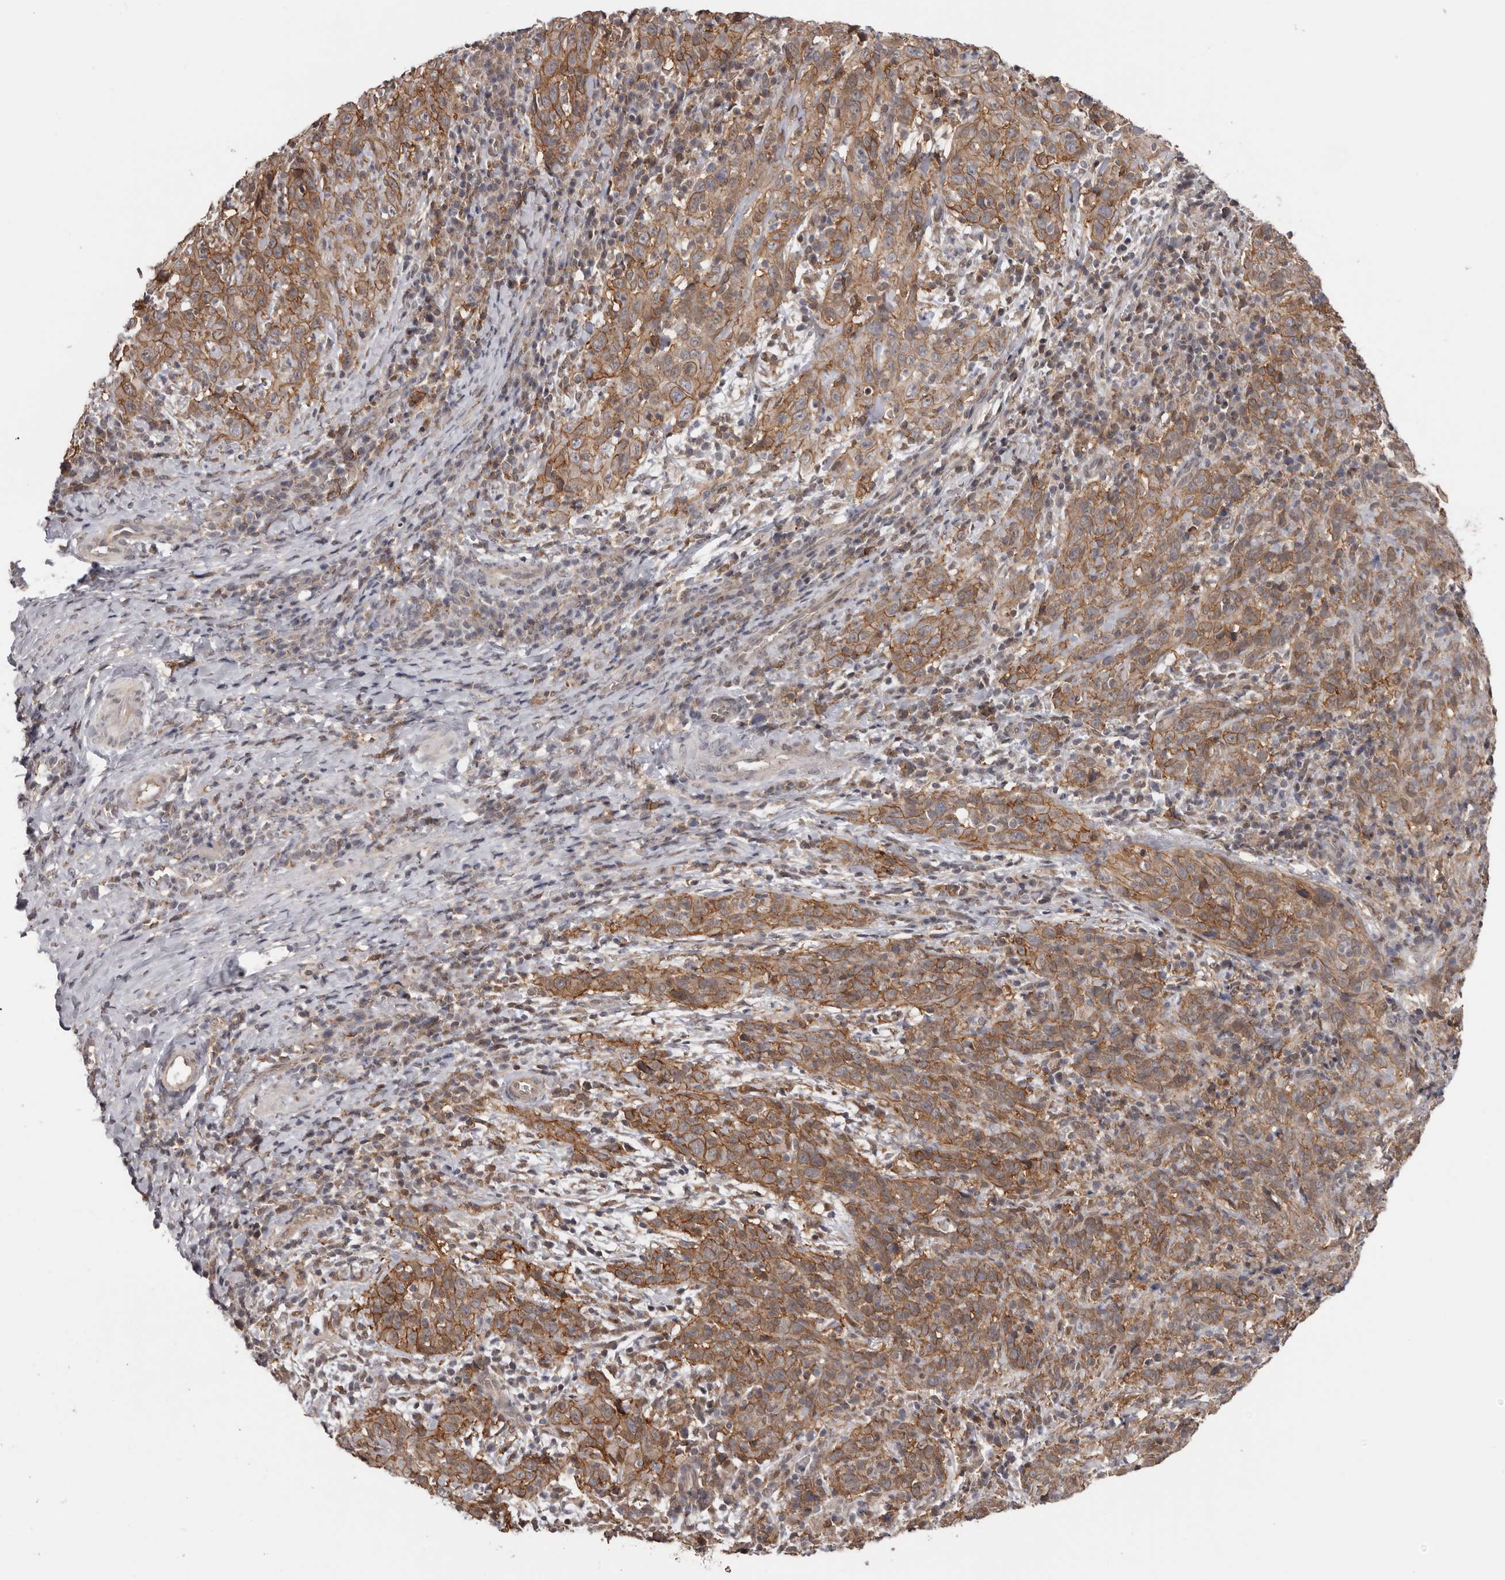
{"staining": {"intensity": "moderate", "quantity": ">75%", "location": "cytoplasmic/membranous"}, "tissue": "cervical cancer", "cell_type": "Tumor cells", "image_type": "cancer", "snomed": [{"axis": "morphology", "description": "Squamous cell carcinoma, NOS"}, {"axis": "topography", "description": "Cervix"}], "caption": "A micrograph of cervical squamous cell carcinoma stained for a protein shows moderate cytoplasmic/membranous brown staining in tumor cells.", "gene": "MOGAT2", "patient": {"sex": "female", "age": 46}}